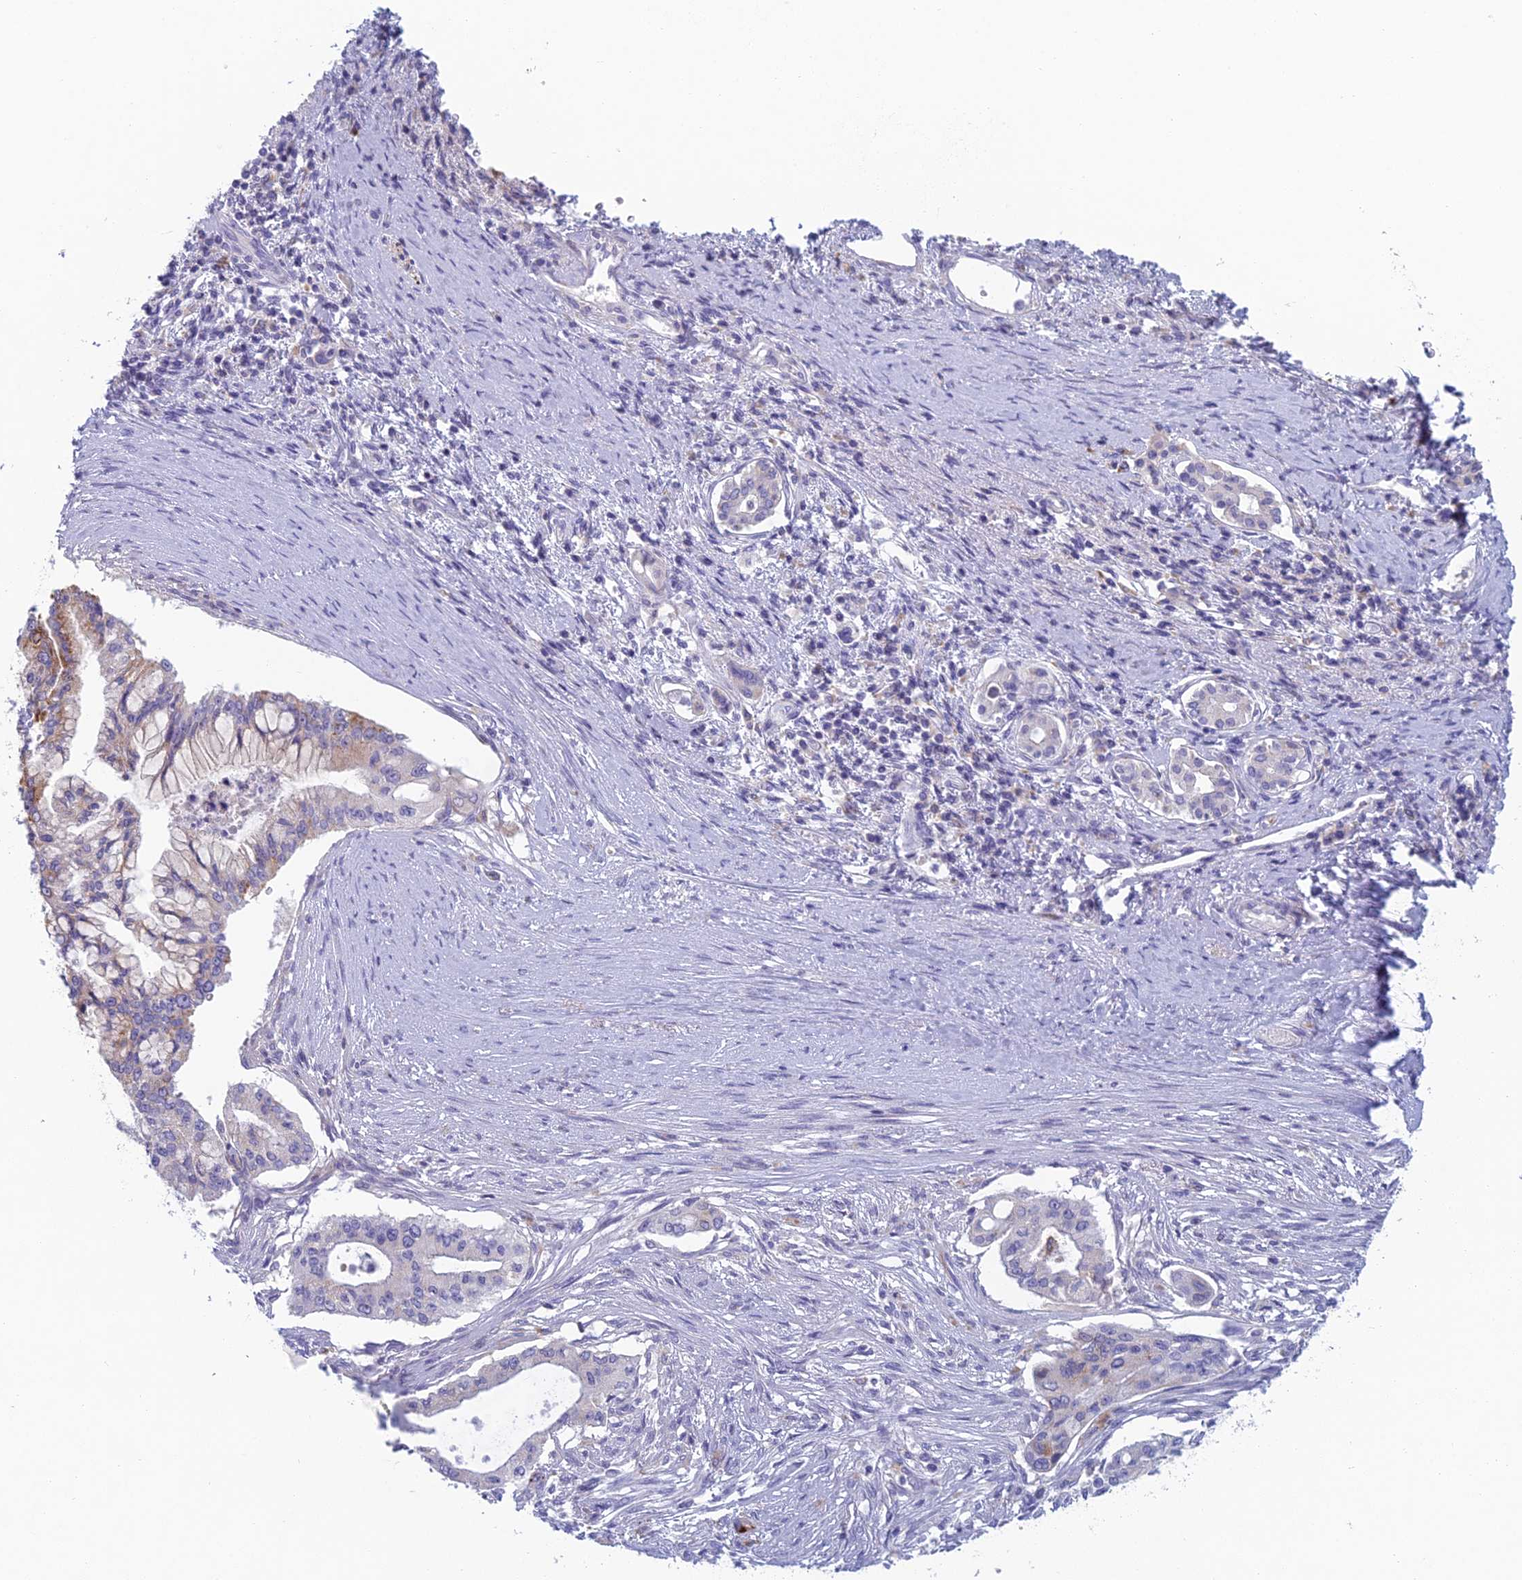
{"staining": {"intensity": "weak", "quantity": "<25%", "location": "cytoplasmic/membranous"}, "tissue": "pancreatic cancer", "cell_type": "Tumor cells", "image_type": "cancer", "snomed": [{"axis": "morphology", "description": "Adenocarcinoma, NOS"}, {"axis": "topography", "description": "Pancreas"}], "caption": "Pancreatic adenocarcinoma was stained to show a protein in brown. There is no significant staining in tumor cells.", "gene": "FERD3L", "patient": {"sex": "male", "age": 46}}